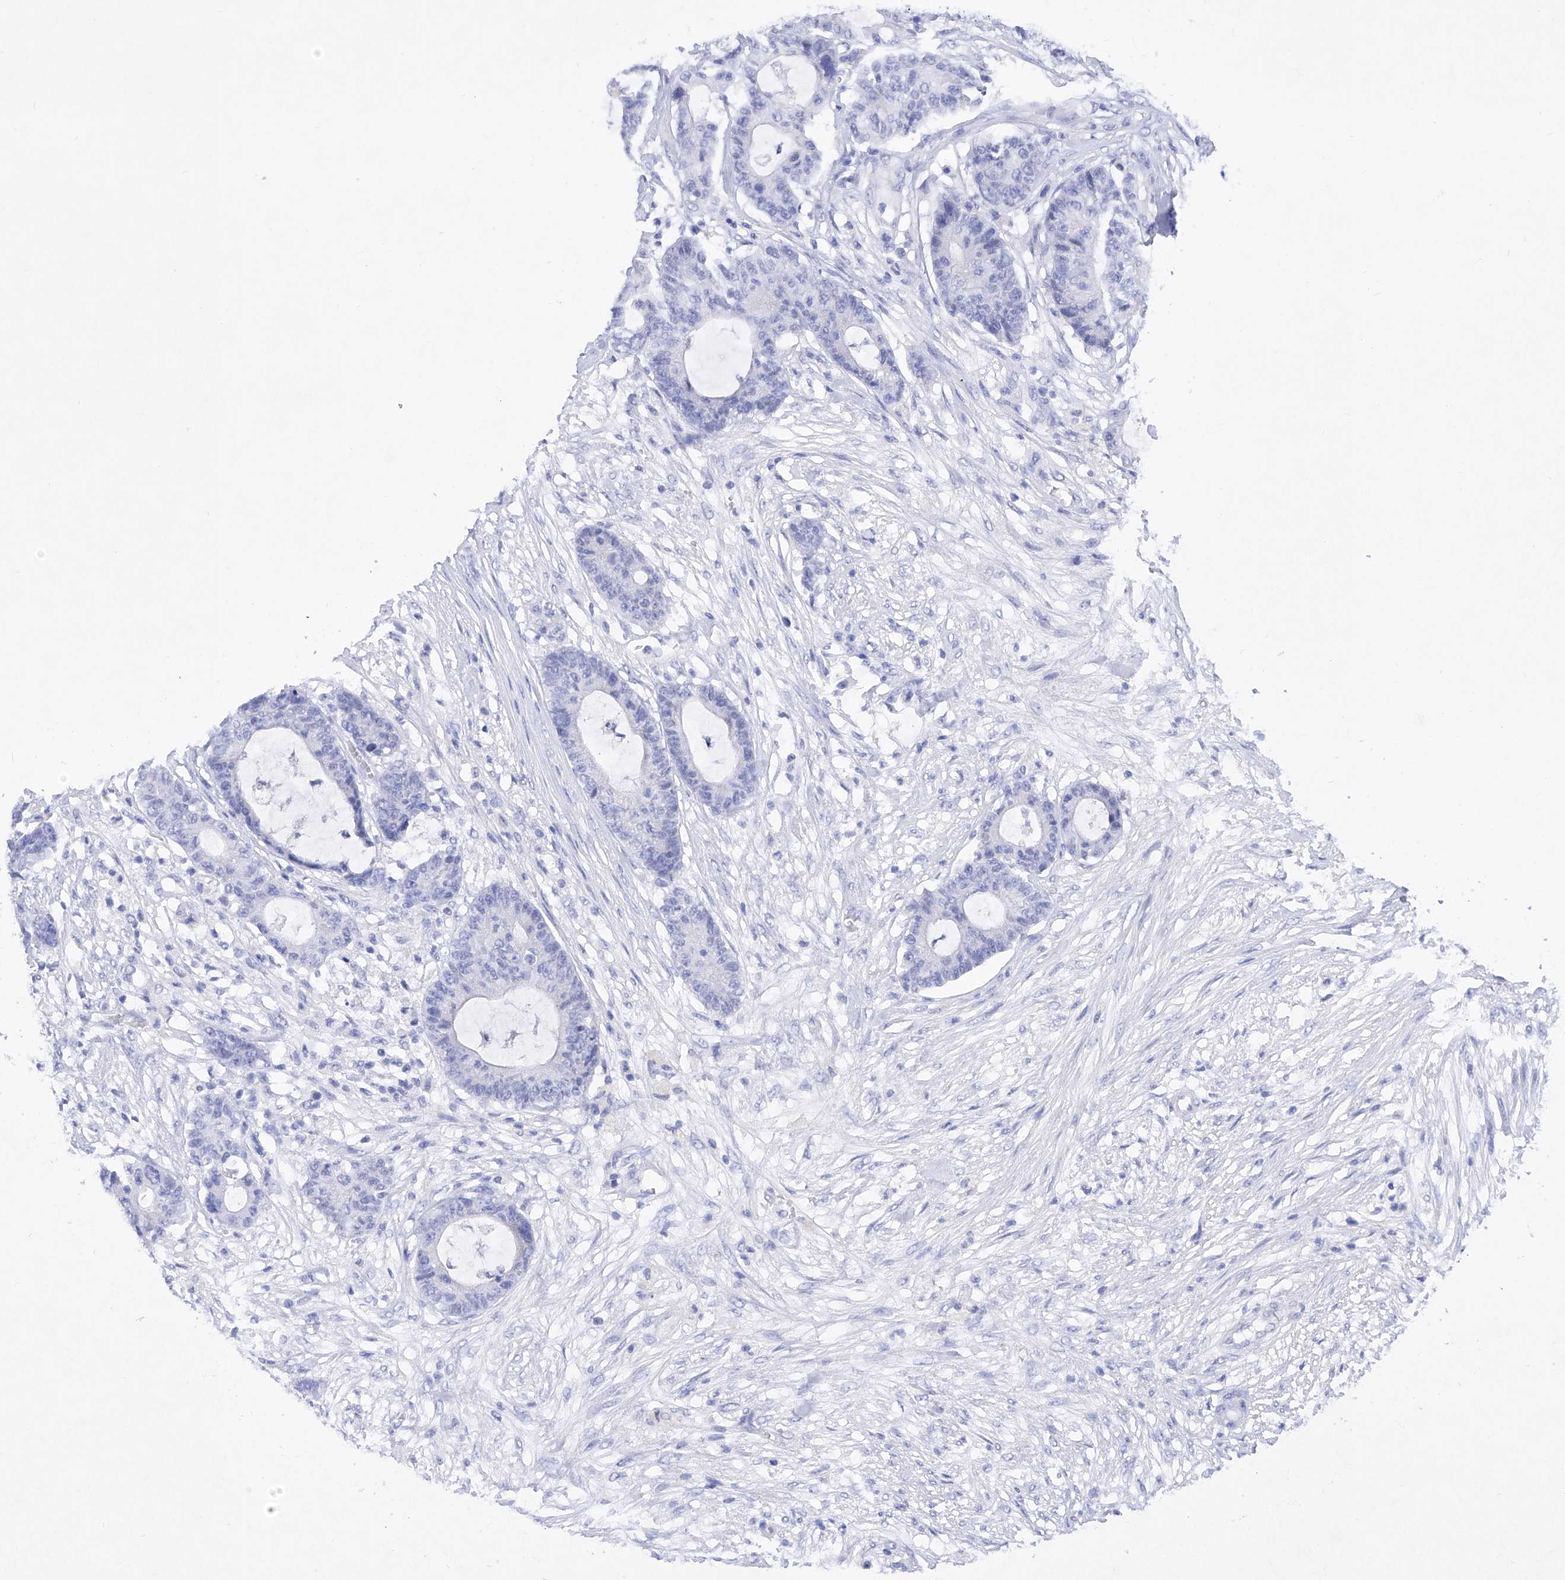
{"staining": {"intensity": "negative", "quantity": "none", "location": "none"}, "tissue": "colorectal cancer", "cell_type": "Tumor cells", "image_type": "cancer", "snomed": [{"axis": "morphology", "description": "Adenocarcinoma, NOS"}, {"axis": "topography", "description": "Colon"}], "caption": "This image is of colorectal cancer (adenocarcinoma) stained with IHC to label a protein in brown with the nuclei are counter-stained blue. There is no positivity in tumor cells. (Immunohistochemistry (ihc), brightfield microscopy, high magnification).", "gene": "BARX2", "patient": {"sex": "female", "age": 84}}